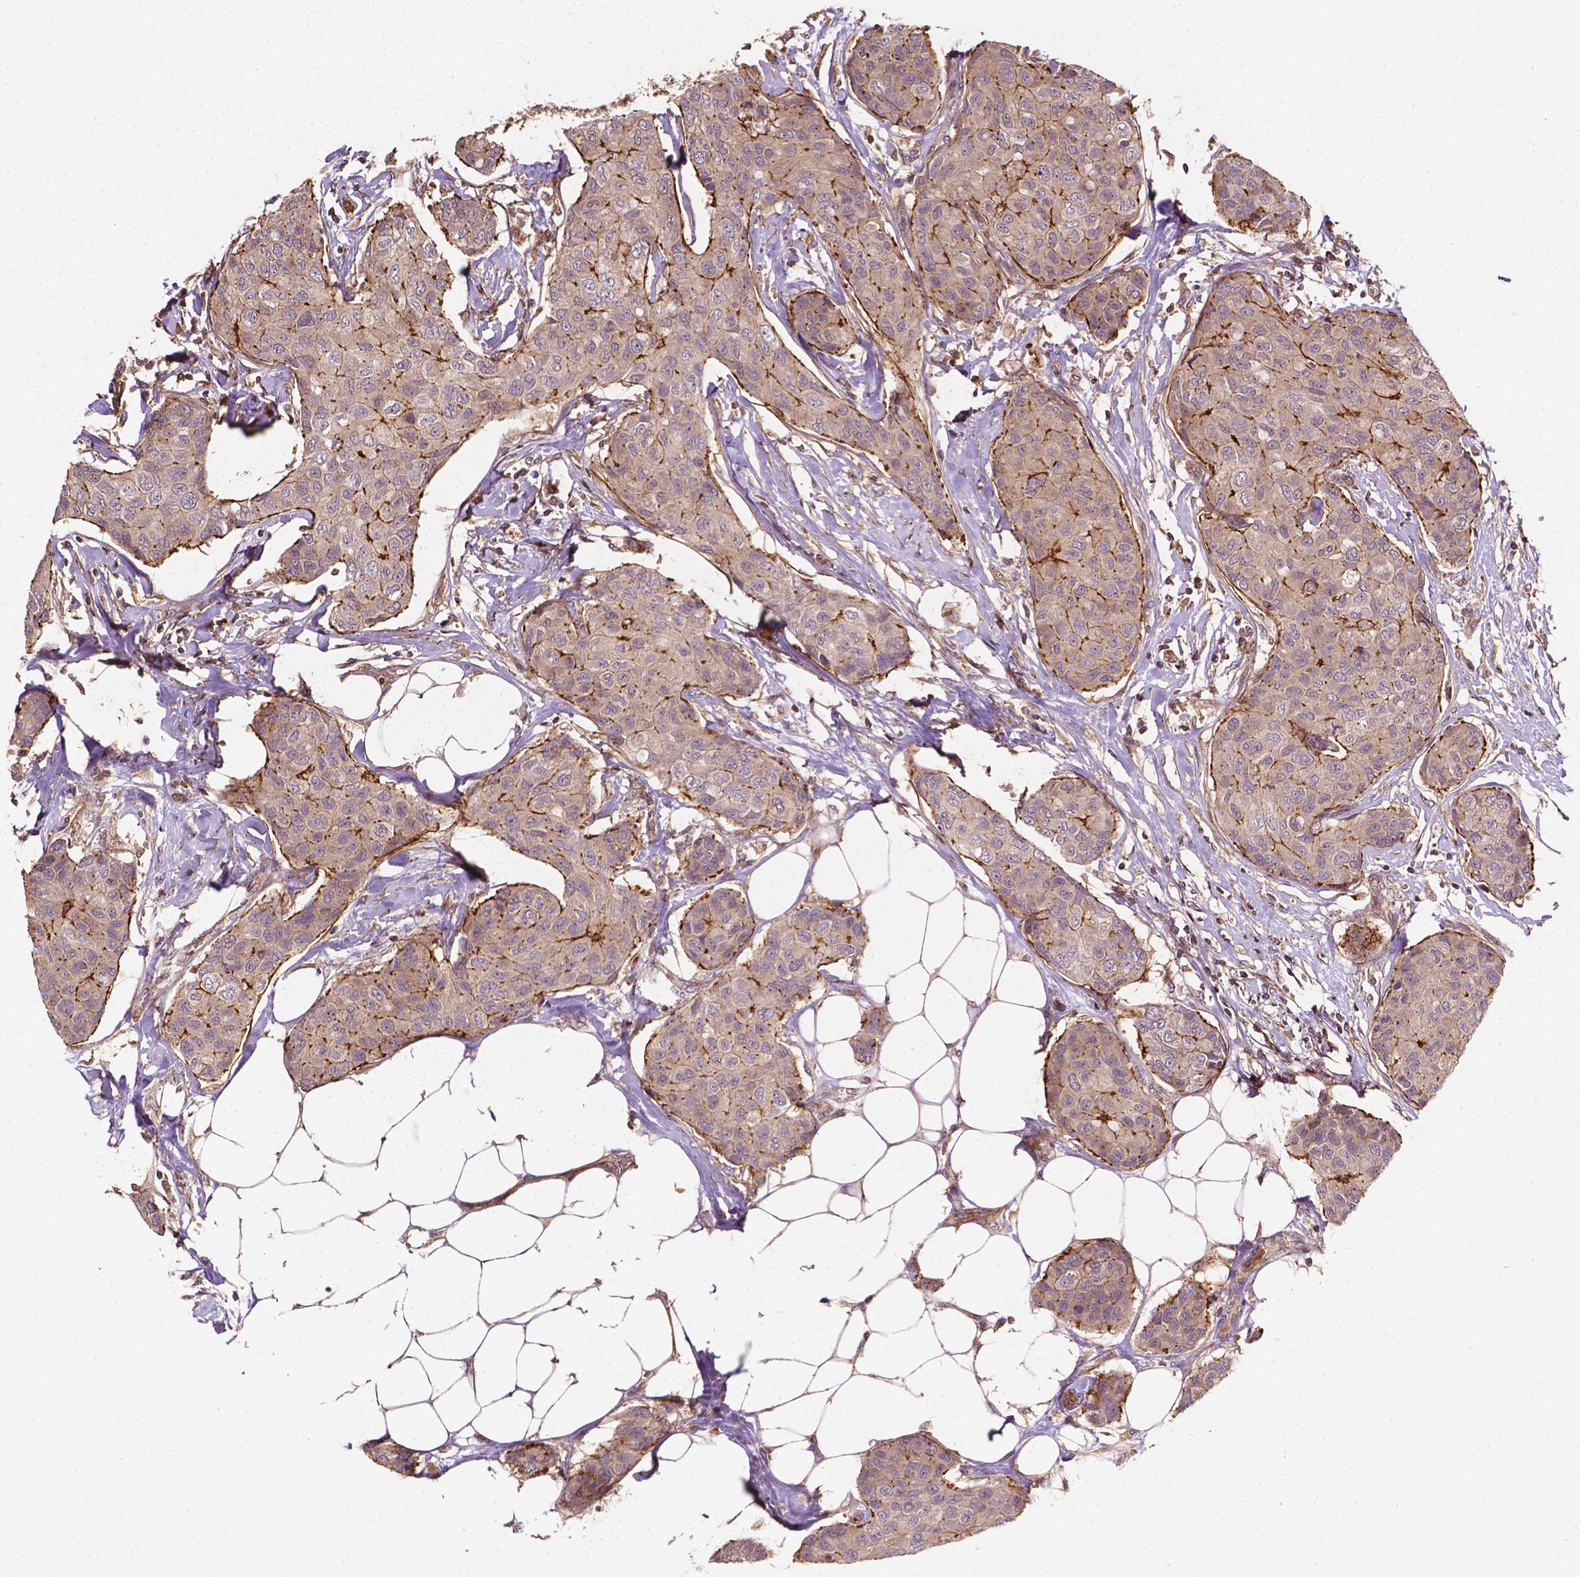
{"staining": {"intensity": "moderate", "quantity": ">75%", "location": "cytoplasmic/membranous"}, "tissue": "breast cancer", "cell_type": "Tumor cells", "image_type": "cancer", "snomed": [{"axis": "morphology", "description": "Duct carcinoma"}, {"axis": "topography", "description": "Breast"}], "caption": "Immunohistochemical staining of invasive ductal carcinoma (breast) demonstrates medium levels of moderate cytoplasmic/membranous protein staining in approximately >75% of tumor cells.", "gene": "ZMYND19", "patient": {"sex": "female", "age": 80}}